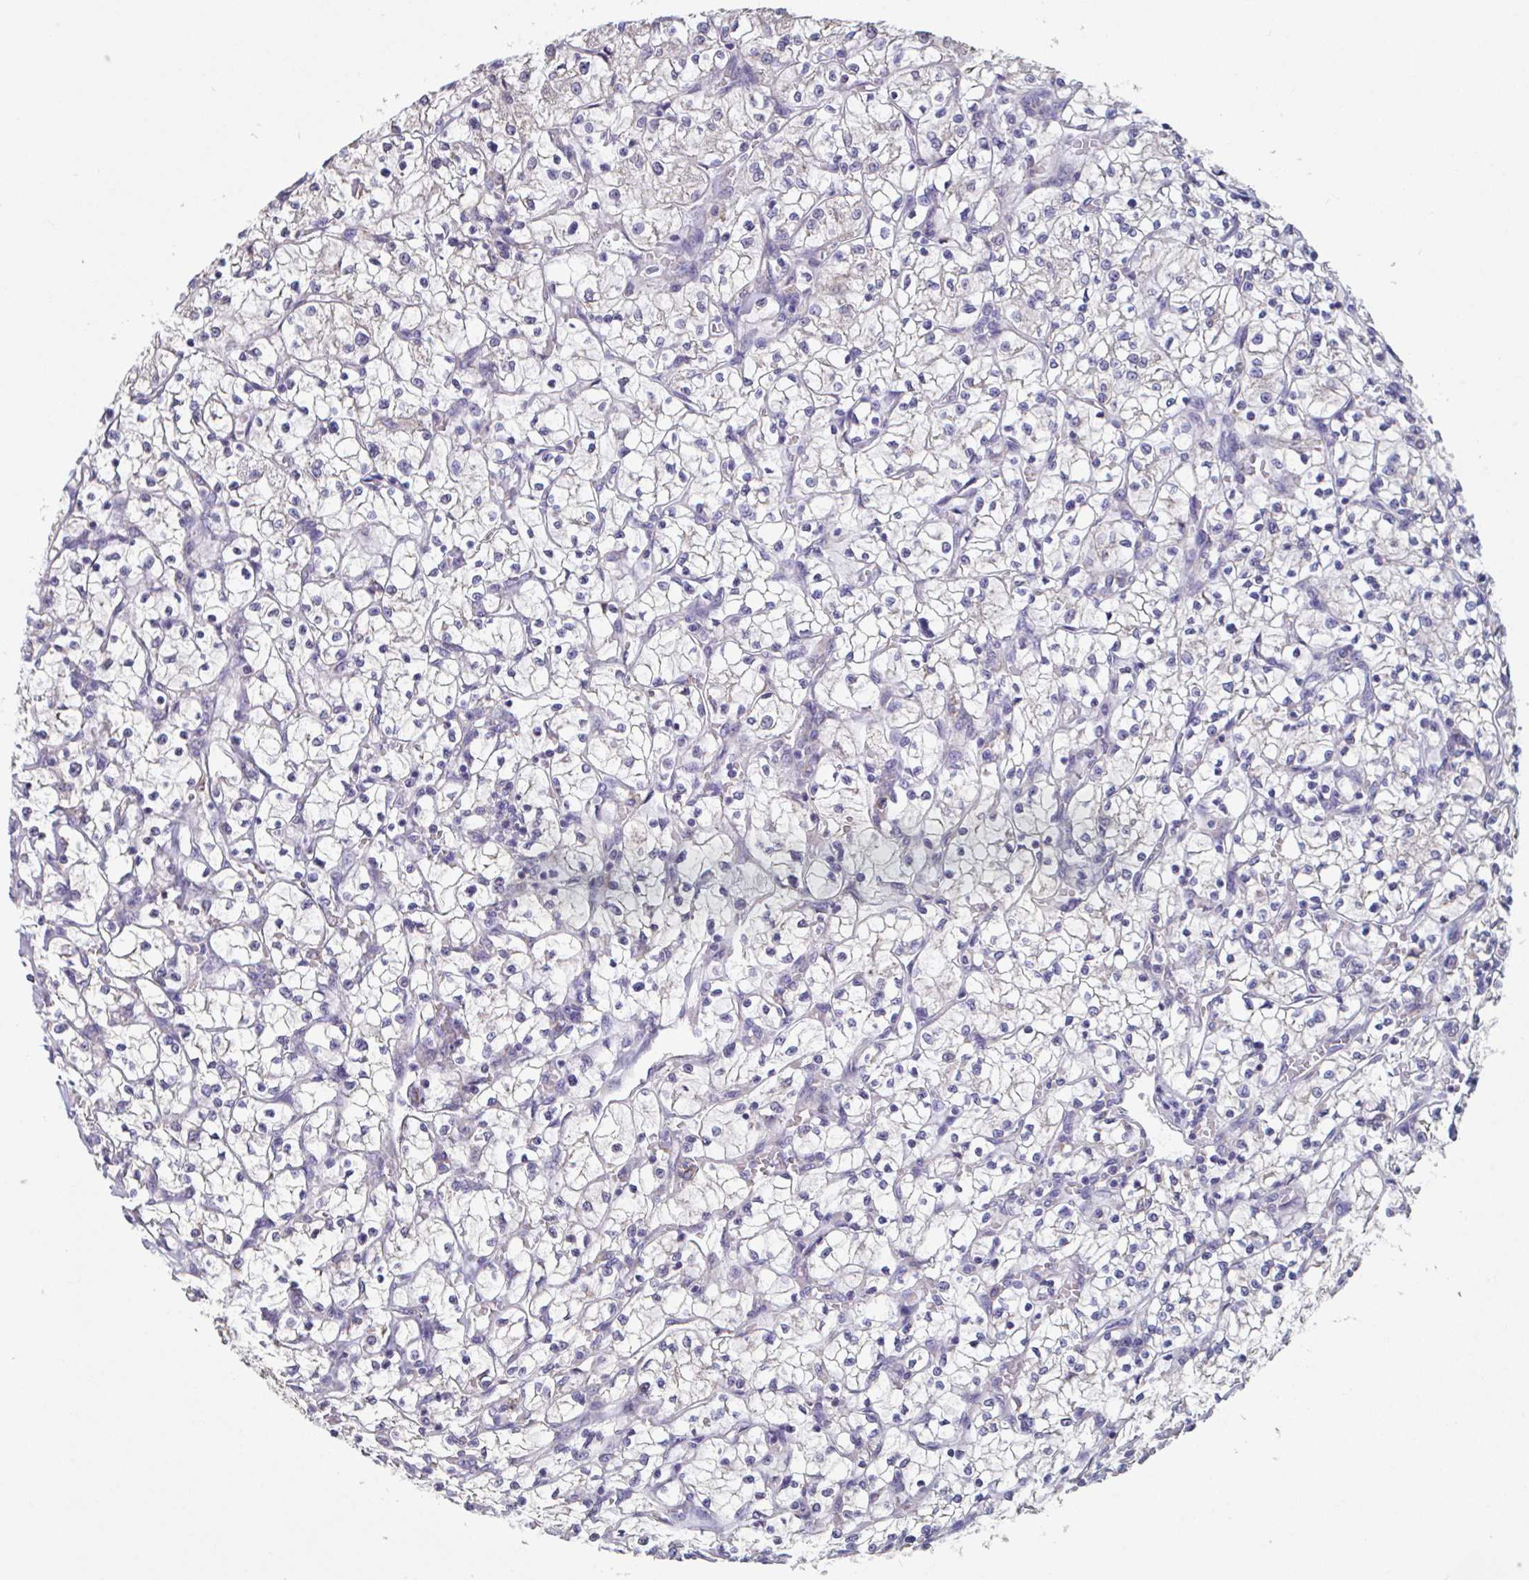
{"staining": {"intensity": "negative", "quantity": "none", "location": "none"}, "tissue": "renal cancer", "cell_type": "Tumor cells", "image_type": "cancer", "snomed": [{"axis": "morphology", "description": "Adenocarcinoma, NOS"}, {"axis": "topography", "description": "Kidney"}], "caption": "DAB (3,3'-diaminobenzidine) immunohistochemical staining of human renal cancer demonstrates no significant staining in tumor cells.", "gene": "SNX8", "patient": {"sex": "female", "age": 64}}